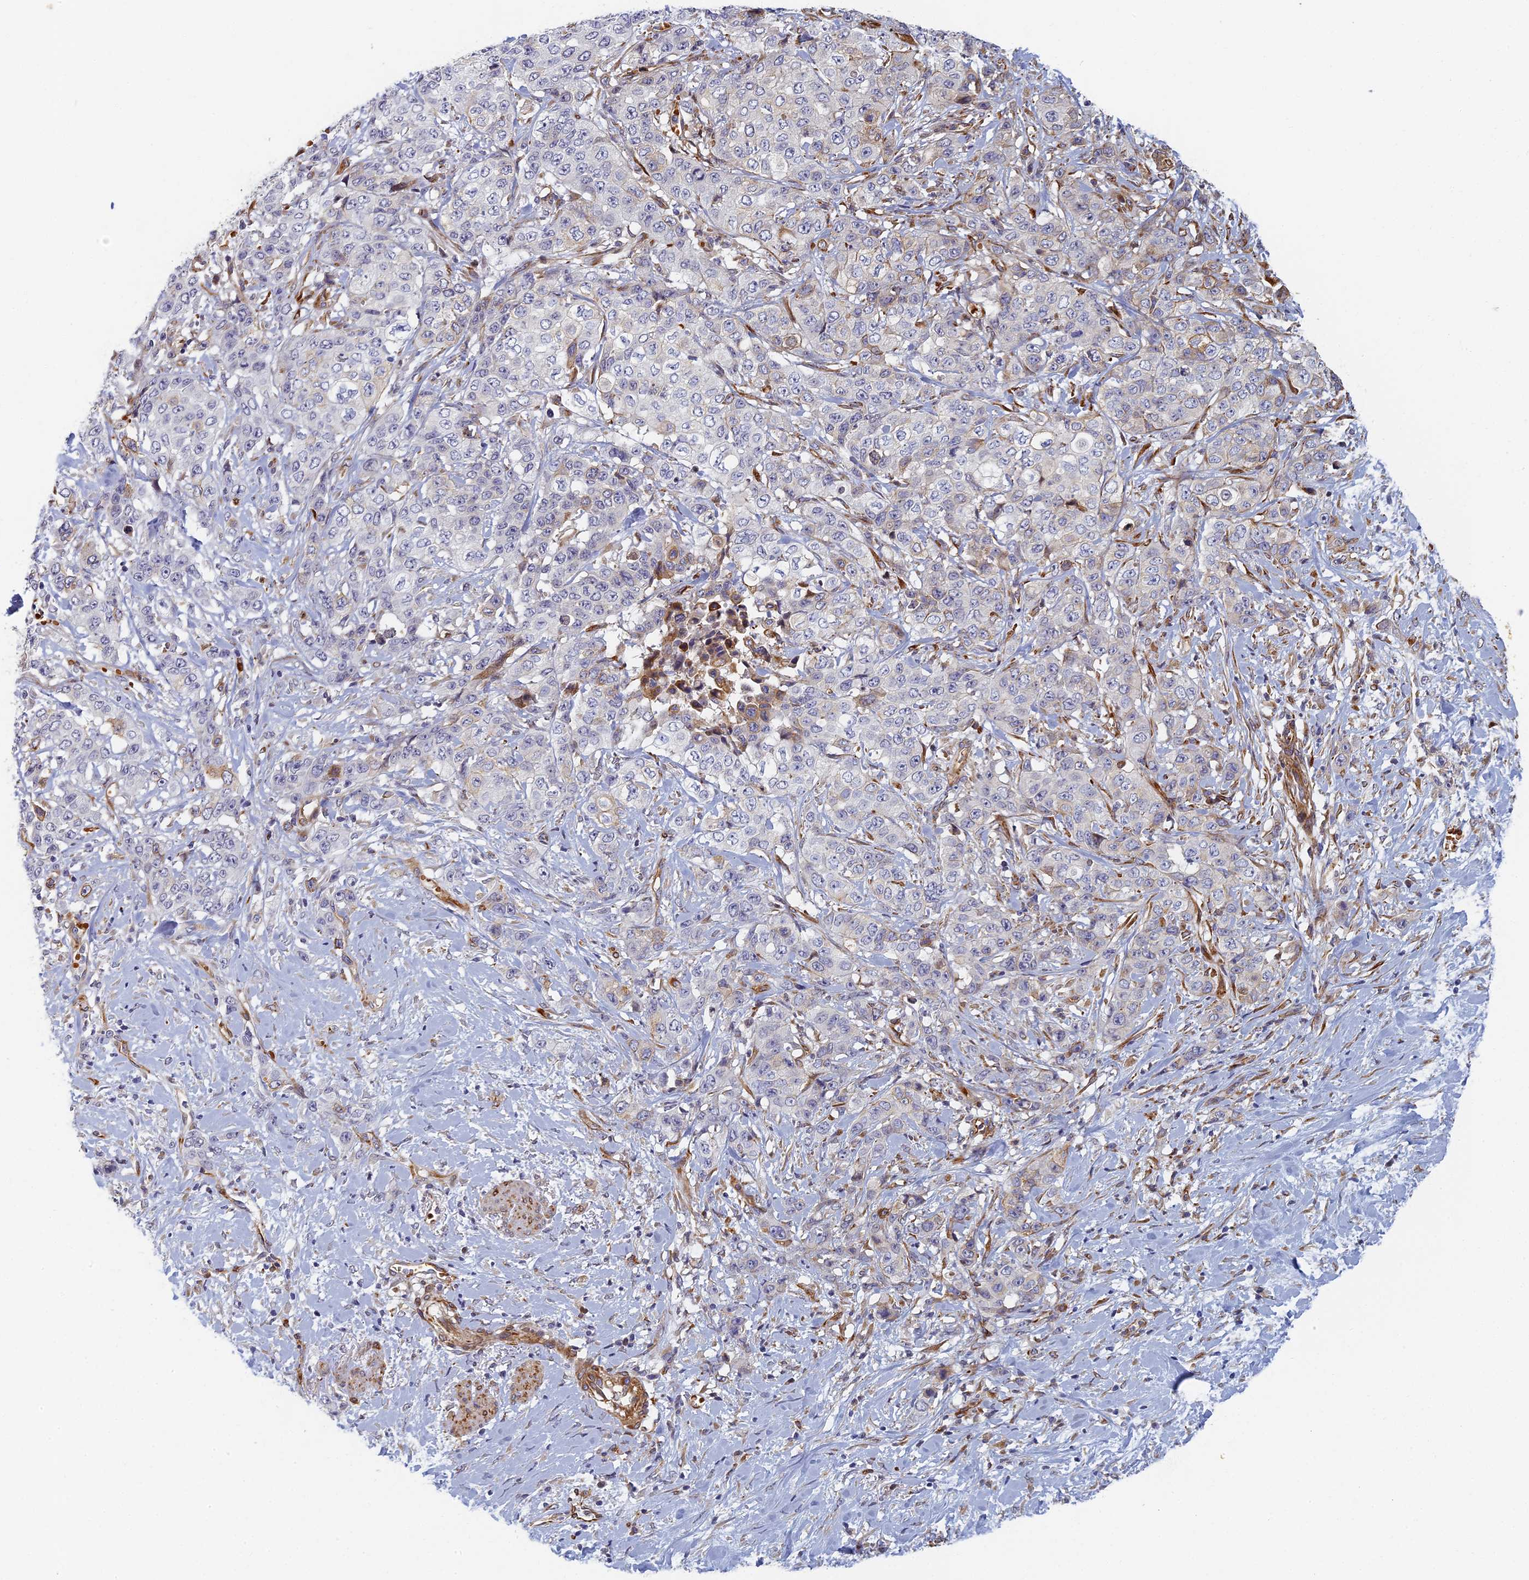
{"staining": {"intensity": "negative", "quantity": "none", "location": "none"}, "tissue": "stomach cancer", "cell_type": "Tumor cells", "image_type": "cancer", "snomed": [{"axis": "morphology", "description": "Adenocarcinoma, NOS"}, {"axis": "topography", "description": "Stomach, upper"}], "caption": "An image of human adenocarcinoma (stomach) is negative for staining in tumor cells. The staining was performed using DAB (3,3'-diaminobenzidine) to visualize the protein expression in brown, while the nuclei were stained in blue with hematoxylin (Magnification: 20x).", "gene": "ABCB10", "patient": {"sex": "male", "age": 62}}